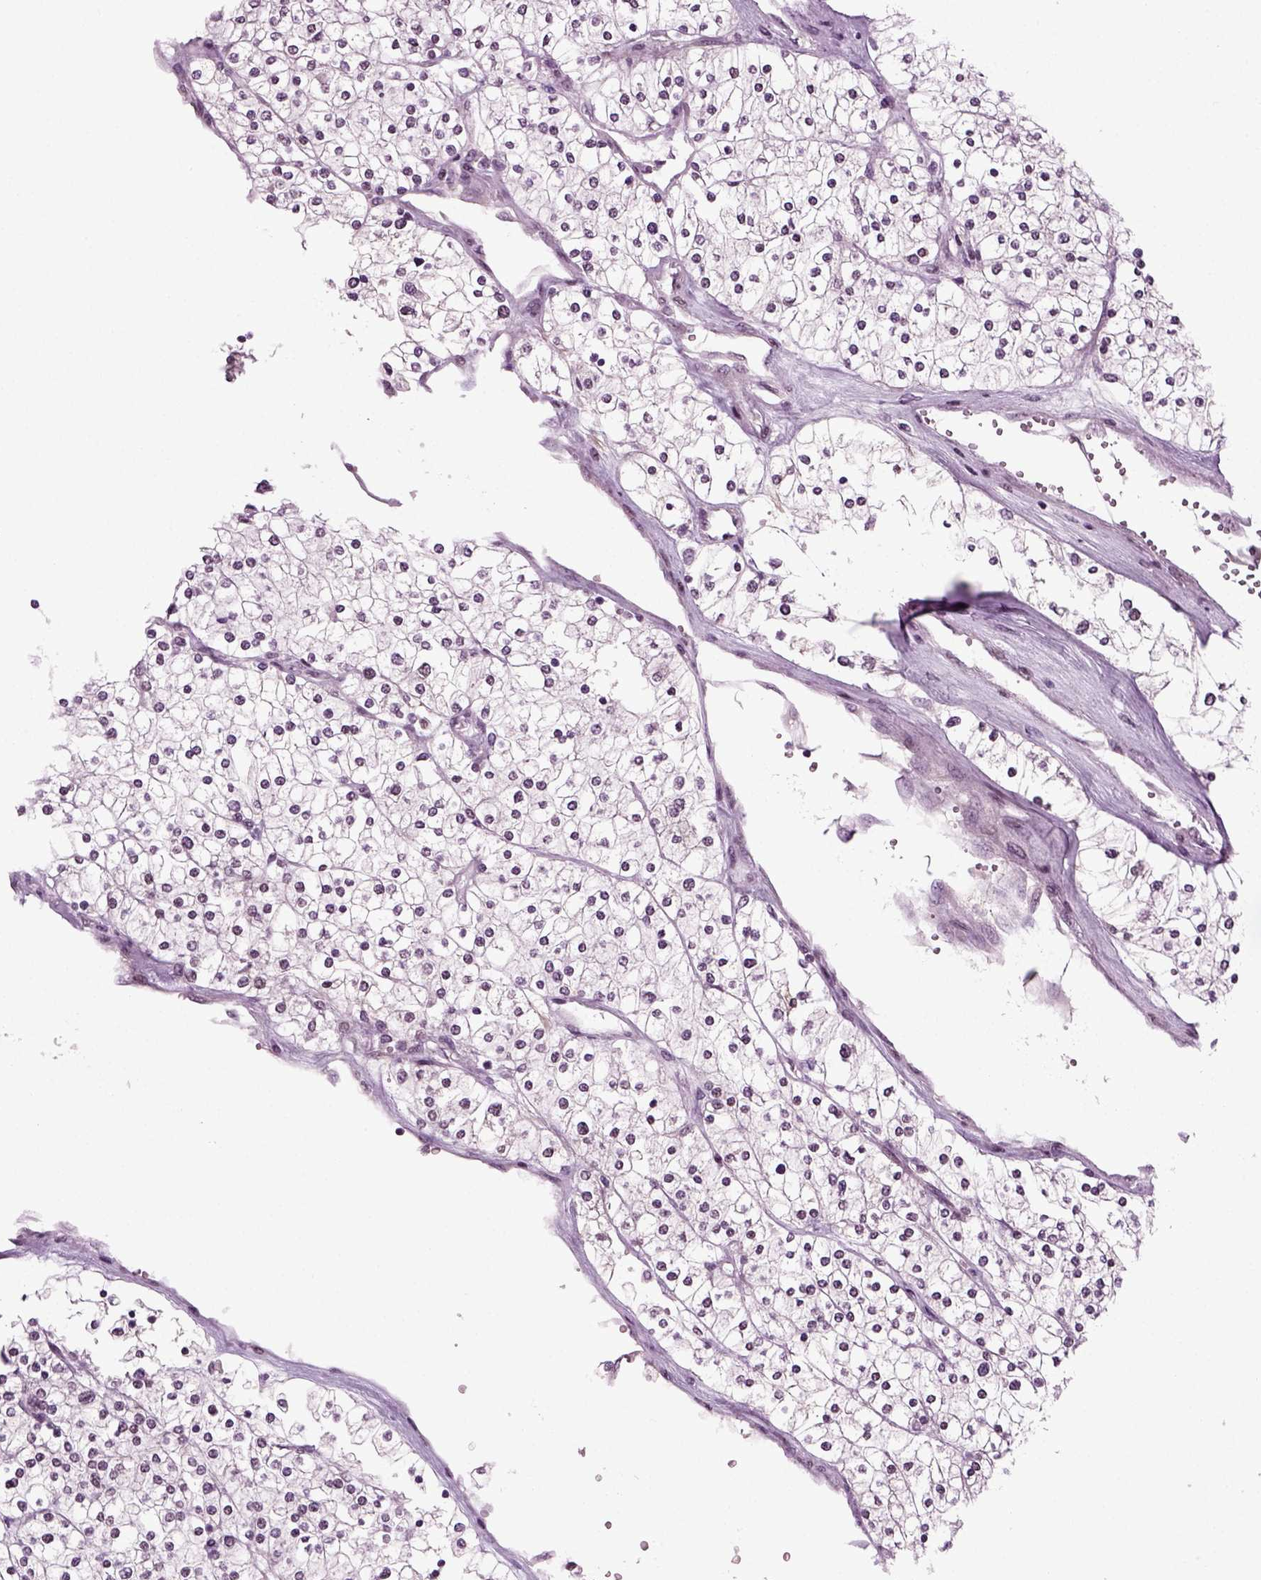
{"staining": {"intensity": "negative", "quantity": "none", "location": "none"}, "tissue": "renal cancer", "cell_type": "Tumor cells", "image_type": "cancer", "snomed": [{"axis": "morphology", "description": "Adenocarcinoma, NOS"}, {"axis": "topography", "description": "Kidney"}], "caption": "High power microscopy micrograph of an immunohistochemistry (IHC) micrograph of renal cancer (adenocarcinoma), revealing no significant staining in tumor cells. (DAB immunohistochemistry with hematoxylin counter stain).", "gene": "RCOR3", "patient": {"sex": "male", "age": 80}}